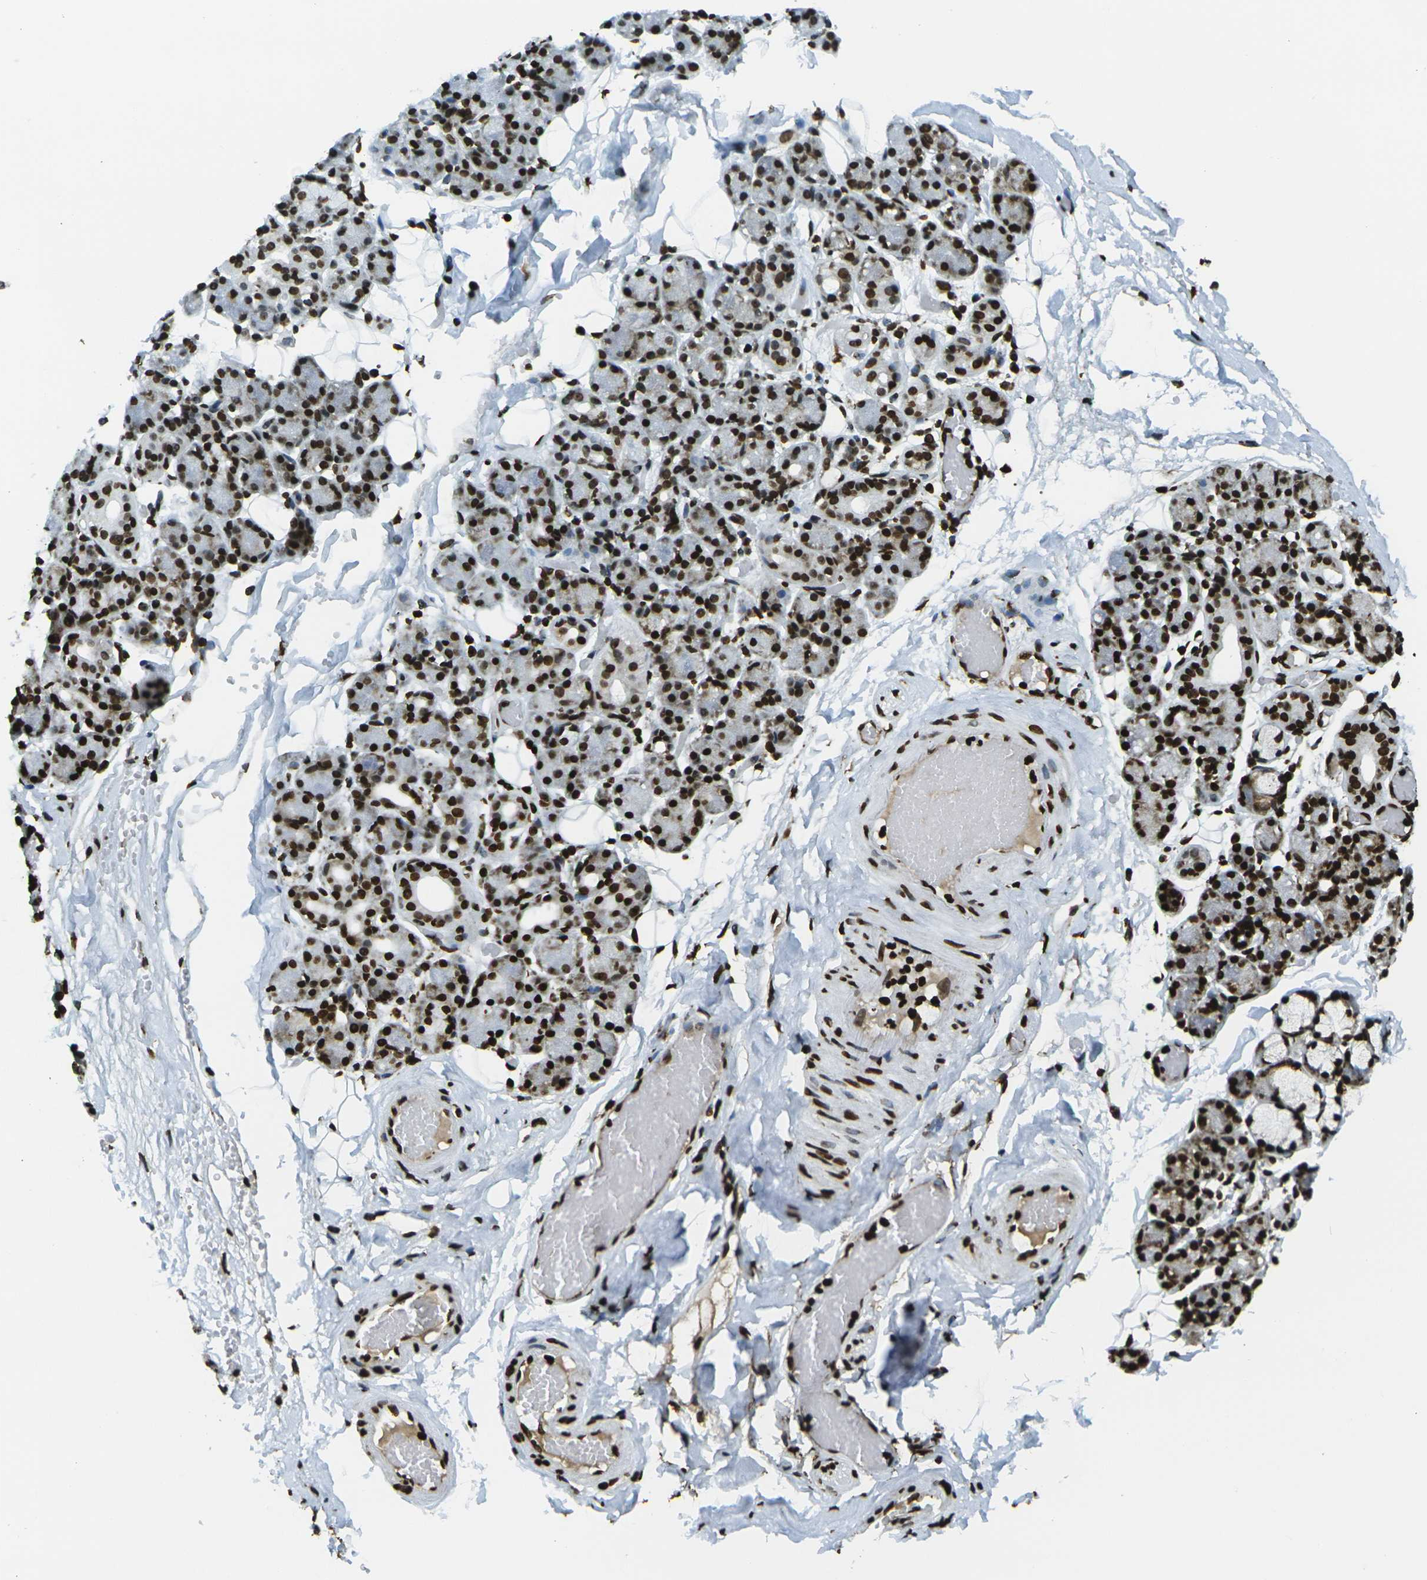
{"staining": {"intensity": "strong", "quantity": ">75%", "location": "nuclear"}, "tissue": "salivary gland", "cell_type": "Glandular cells", "image_type": "normal", "snomed": [{"axis": "morphology", "description": "Normal tissue, NOS"}, {"axis": "topography", "description": "Salivary gland"}], "caption": "Glandular cells show high levels of strong nuclear expression in about >75% of cells in normal salivary gland. The protein of interest is stained brown, and the nuclei are stained in blue (DAB IHC with brightfield microscopy, high magnification).", "gene": "H1", "patient": {"sex": "male", "age": 63}}